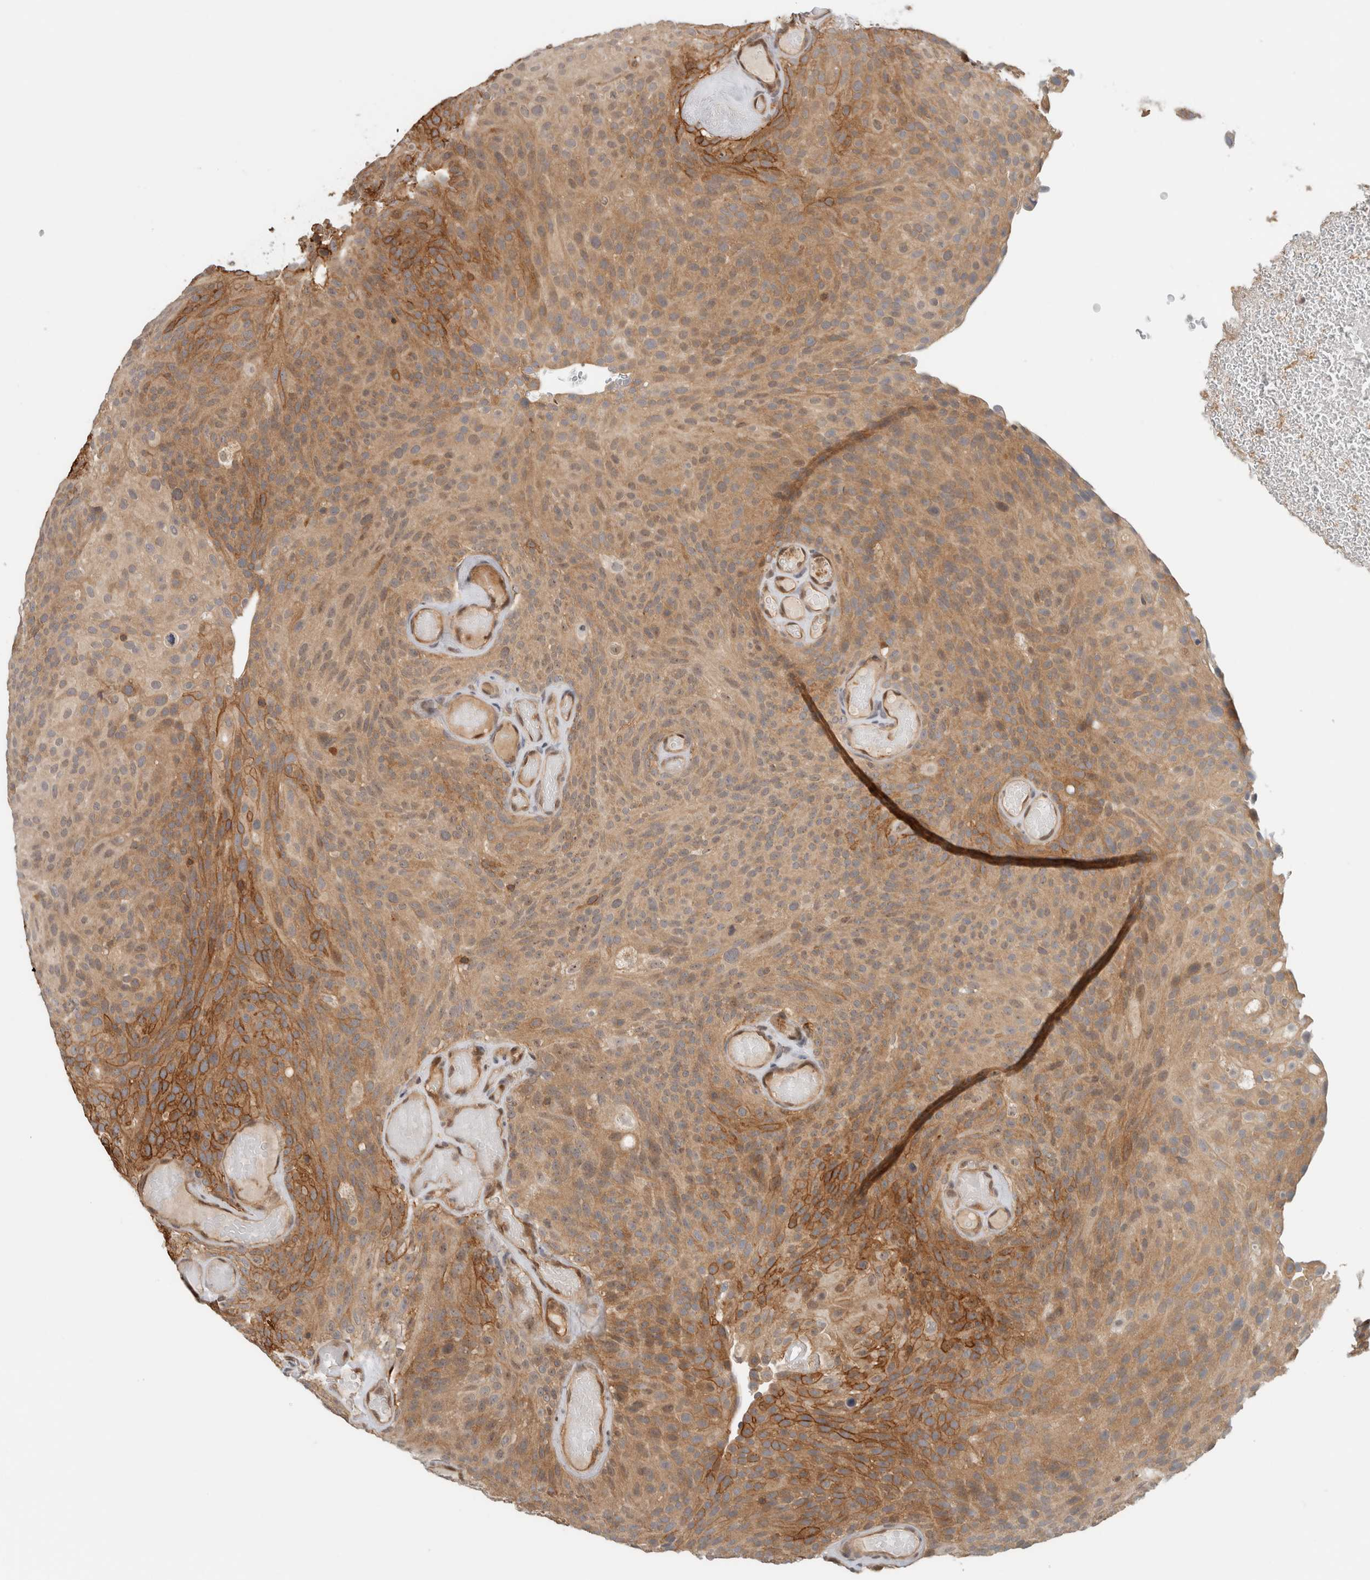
{"staining": {"intensity": "moderate", "quantity": ">75%", "location": "cytoplasmic/membranous"}, "tissue": "urothelial cancer", "cell_type": "Tumor cells", "image_type": "cancer", "snomed": [{"axis": "morphology", "description": "Urothelial carcinoma, Low grade"}, {"axis": "topography", "description": "Urinary bladder"}], "caption": "This micrograph displays immunohistochemistry staining of human urothelial cancer, with medium moderate cytoplasmic/membranous expression in approximately >75% of tumor cells.", "gene": "PFDN4", "patient": {"sex": "male", "age": 78}}